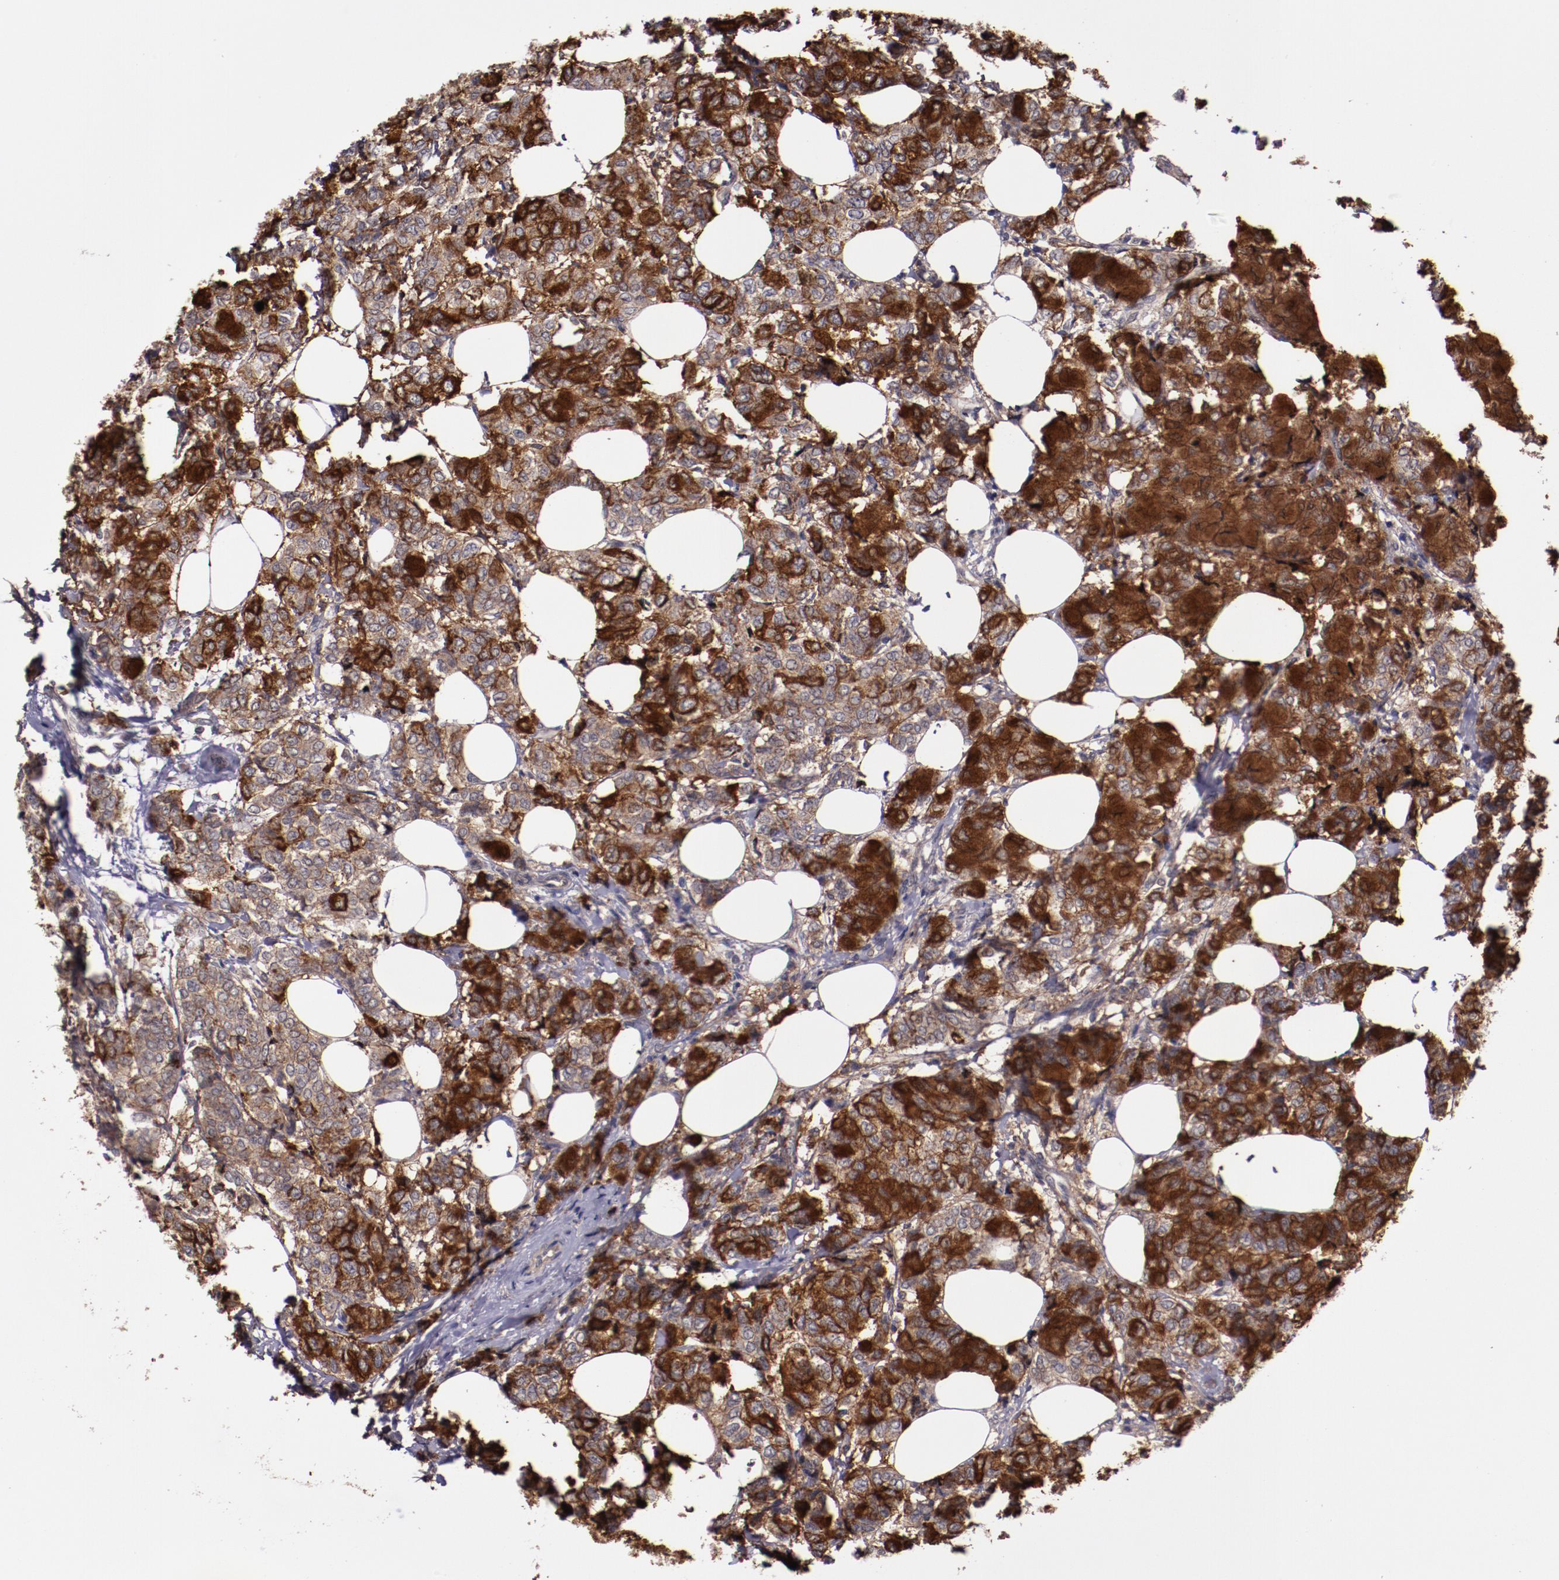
{"staining": {"intensity": "strong", "quantity": "25%-75%", "location": "cytoplasmic/membranous"}, "tissue": "breast cancer", "cell_type": "Tumor cells", "image_type": "cancer", "snomed": [{"axis": "morphology", "description": "Lobular carcinoma"}, {"axis": "topography", "description": "Breast"}], "caption": "Lobular carcinoma (breast) stained with a brown dye exhibits strong cytoplasmic/membranous positive positivity in about 25%-75% of tumor cells.", "gene": "FTSJ1", "patient": {"sex": "female", "age": 60}}